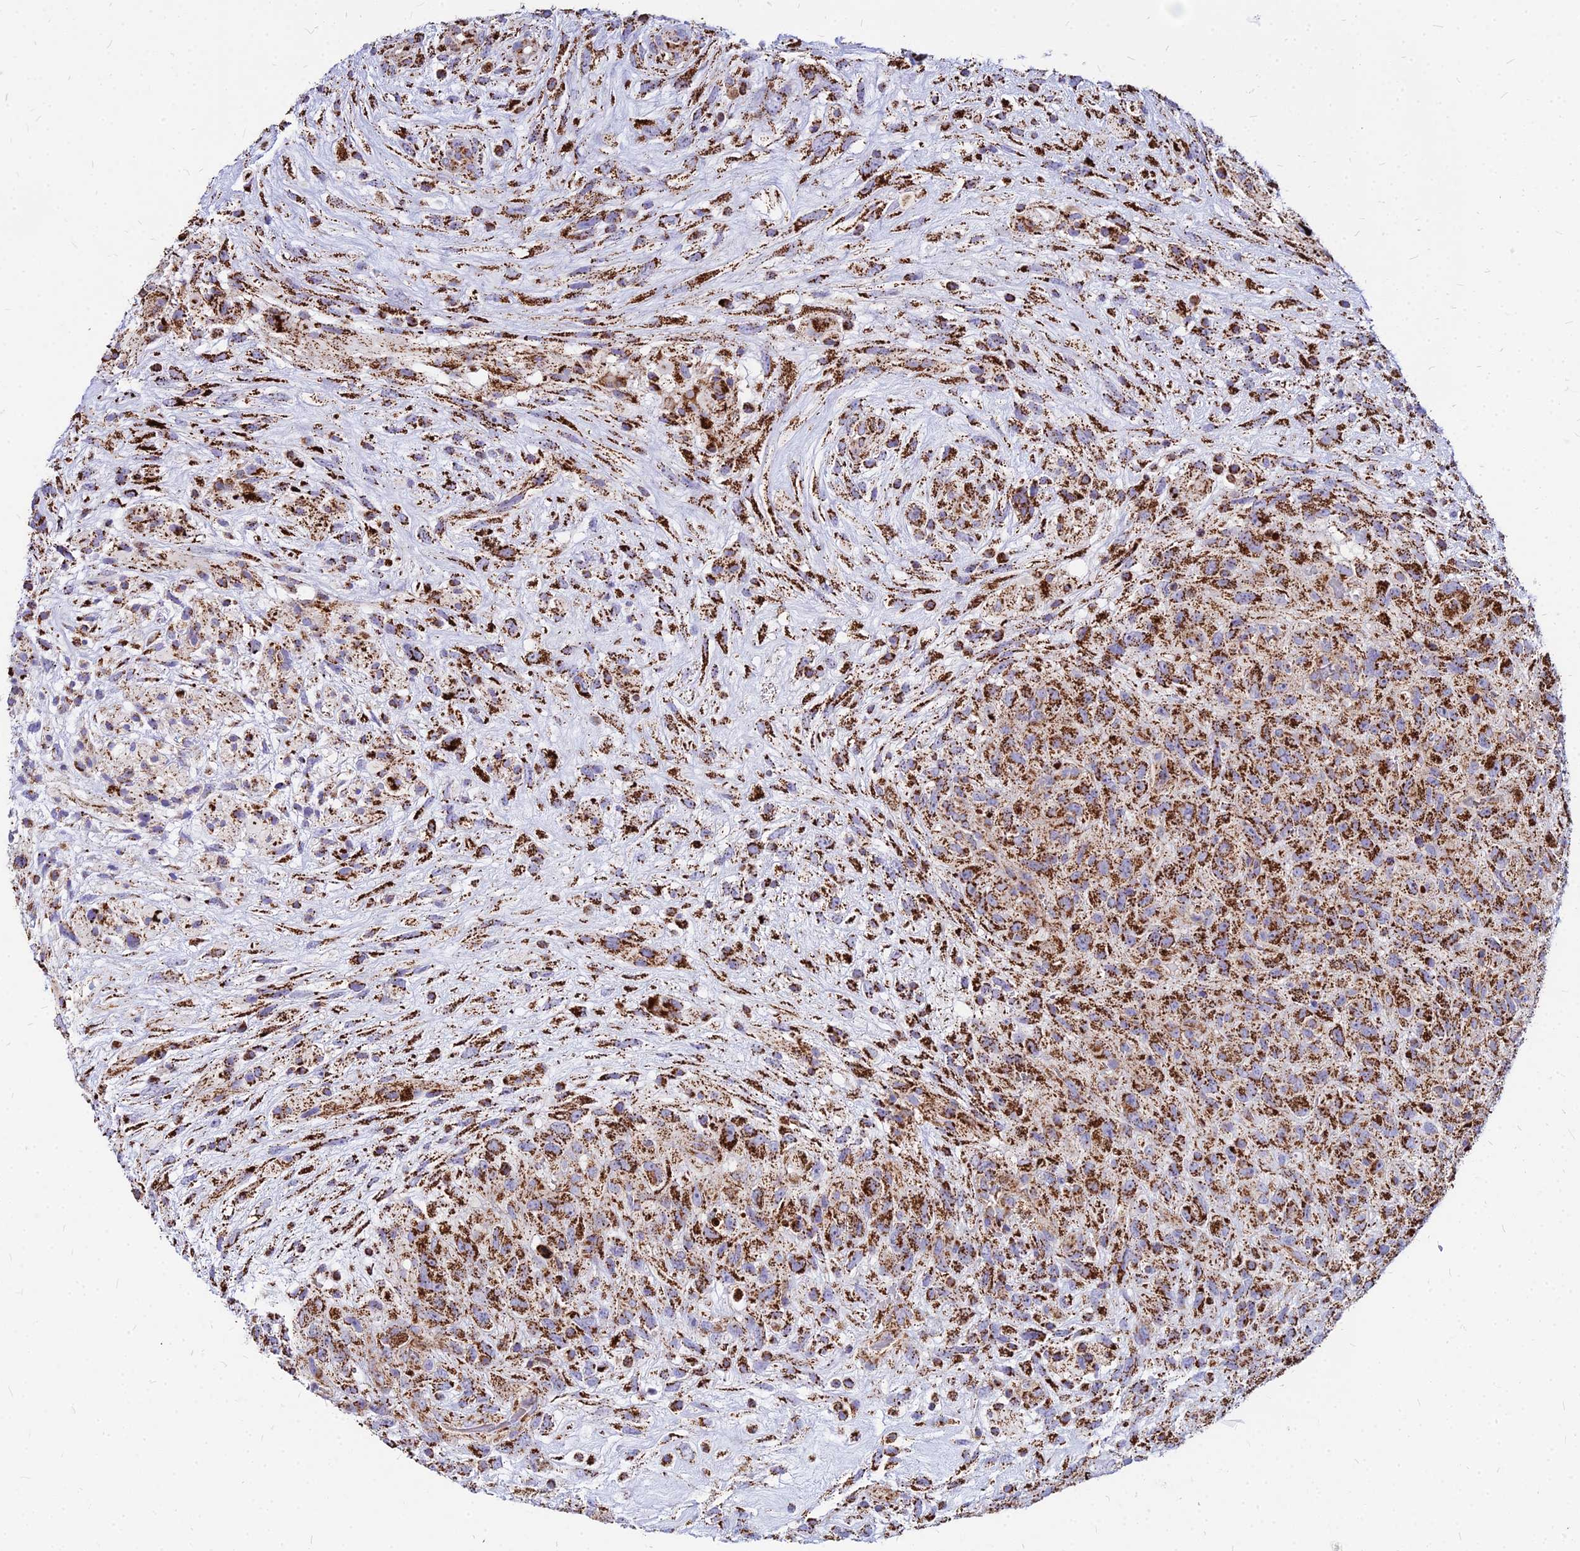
{"staining": {"intensity": "strong", "quantity": ">75%", "location": "cytoplasmic/membranous"}, "tissue": "glioma", "cell_type": "Tumor cells", "image_type": "cancer", "snomed": [{"axis": "morphology", "description": "Glioma, malignant, High grade"}, {"axis": "topography", "description": "Brain"}], "caption": "Glioma stained with DAB (3,3'-diaminobenzidine) IHC displays high levels of strong cytoplasmic/membranous positivity in about >75% of tumor cells. (Stains: DAB (3,3'-diaminobenzidine) in brown, nuclei in blue, Microscopy: brightfield microscopy at high magnification).", "gene": "DLD", "patient": {"sex": "male", "age": 61}}